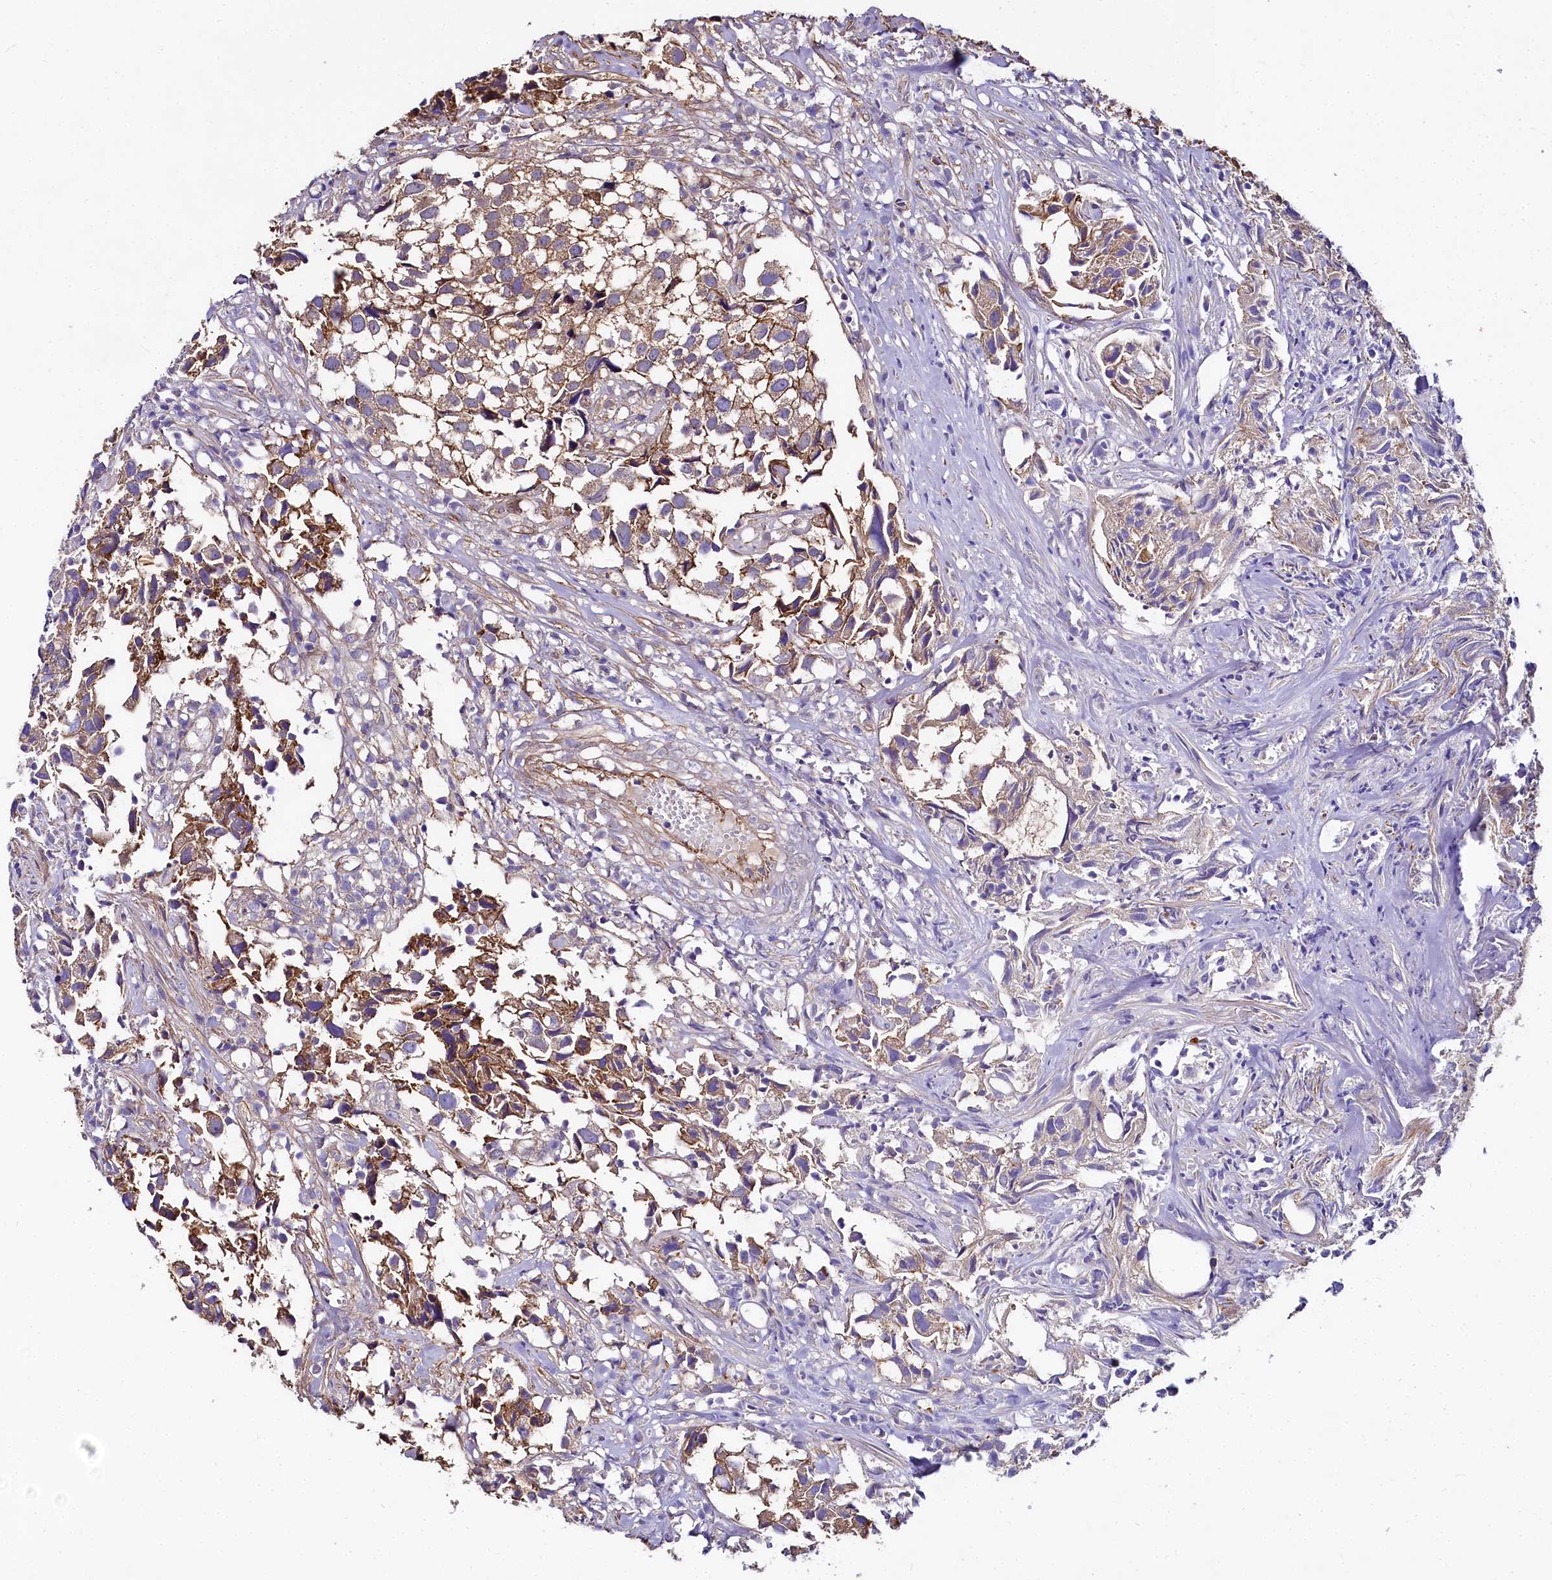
{"staining": {"intensity": "moderate", "quantity": ">75%", "location": "cytoplasmic/membranous"}, "tissue": "urothelial cancer", "cell_type": "Tumor cells", "image_type": "cancer", "snomed": [{"axis": "morphology", "description": "Urothelial carcinoma, High grade"}, {"axis": "topography", "description": "Urinary bladder"}], "caption": "Immunohistochemistry micrograph of neoplastic tissue: urothelial cancer stained using immunohistochemistry (IHC) displays medium levels of moderate protein expression localized specifically in the cytoplasmic/membranous of tumor cells, appearing as a cytoplasmic/membranous brown color.", "gene": "FCHSD2", "patient": {"sex": "female", "age": 75}}